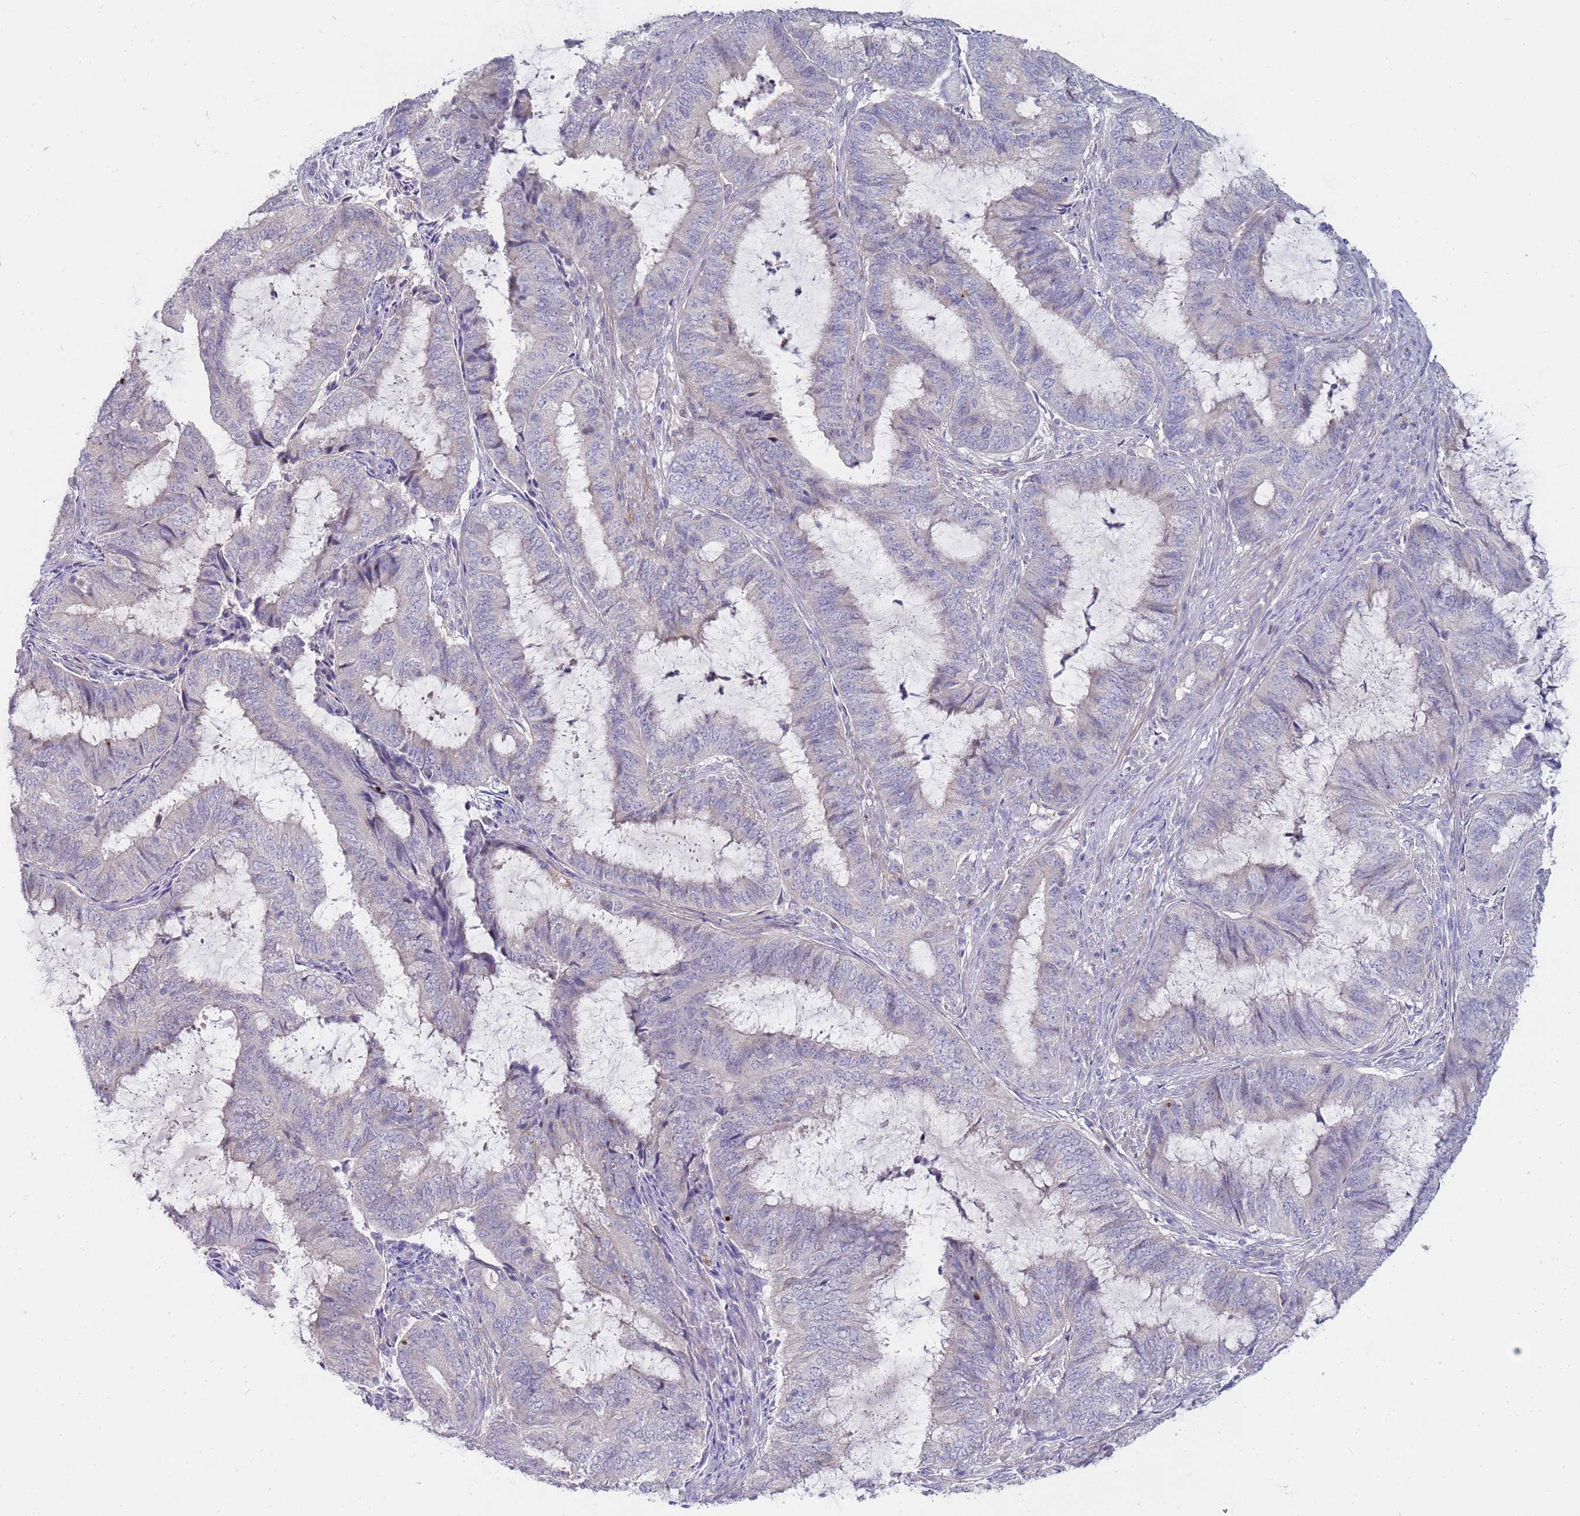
{"staining": {"intensity": "negative", "quantity": "none", "location": "none"}, "tissue": "endometrial cancer", "cell_type": "Tumor cells", "image_type": "cancer", "snomed": [{"axis": "morphology", "description": "Adenocarcinoma, NOS"}, {"axis": "topography", "description": "Endometrium"}], "caption": "Adenocarcinoma (endometrial) stained for a protein using immunohistochemistry reveals no staining tumor cells.", "gene": "STK25", "patient": {"sex": "female", "age": 51}}